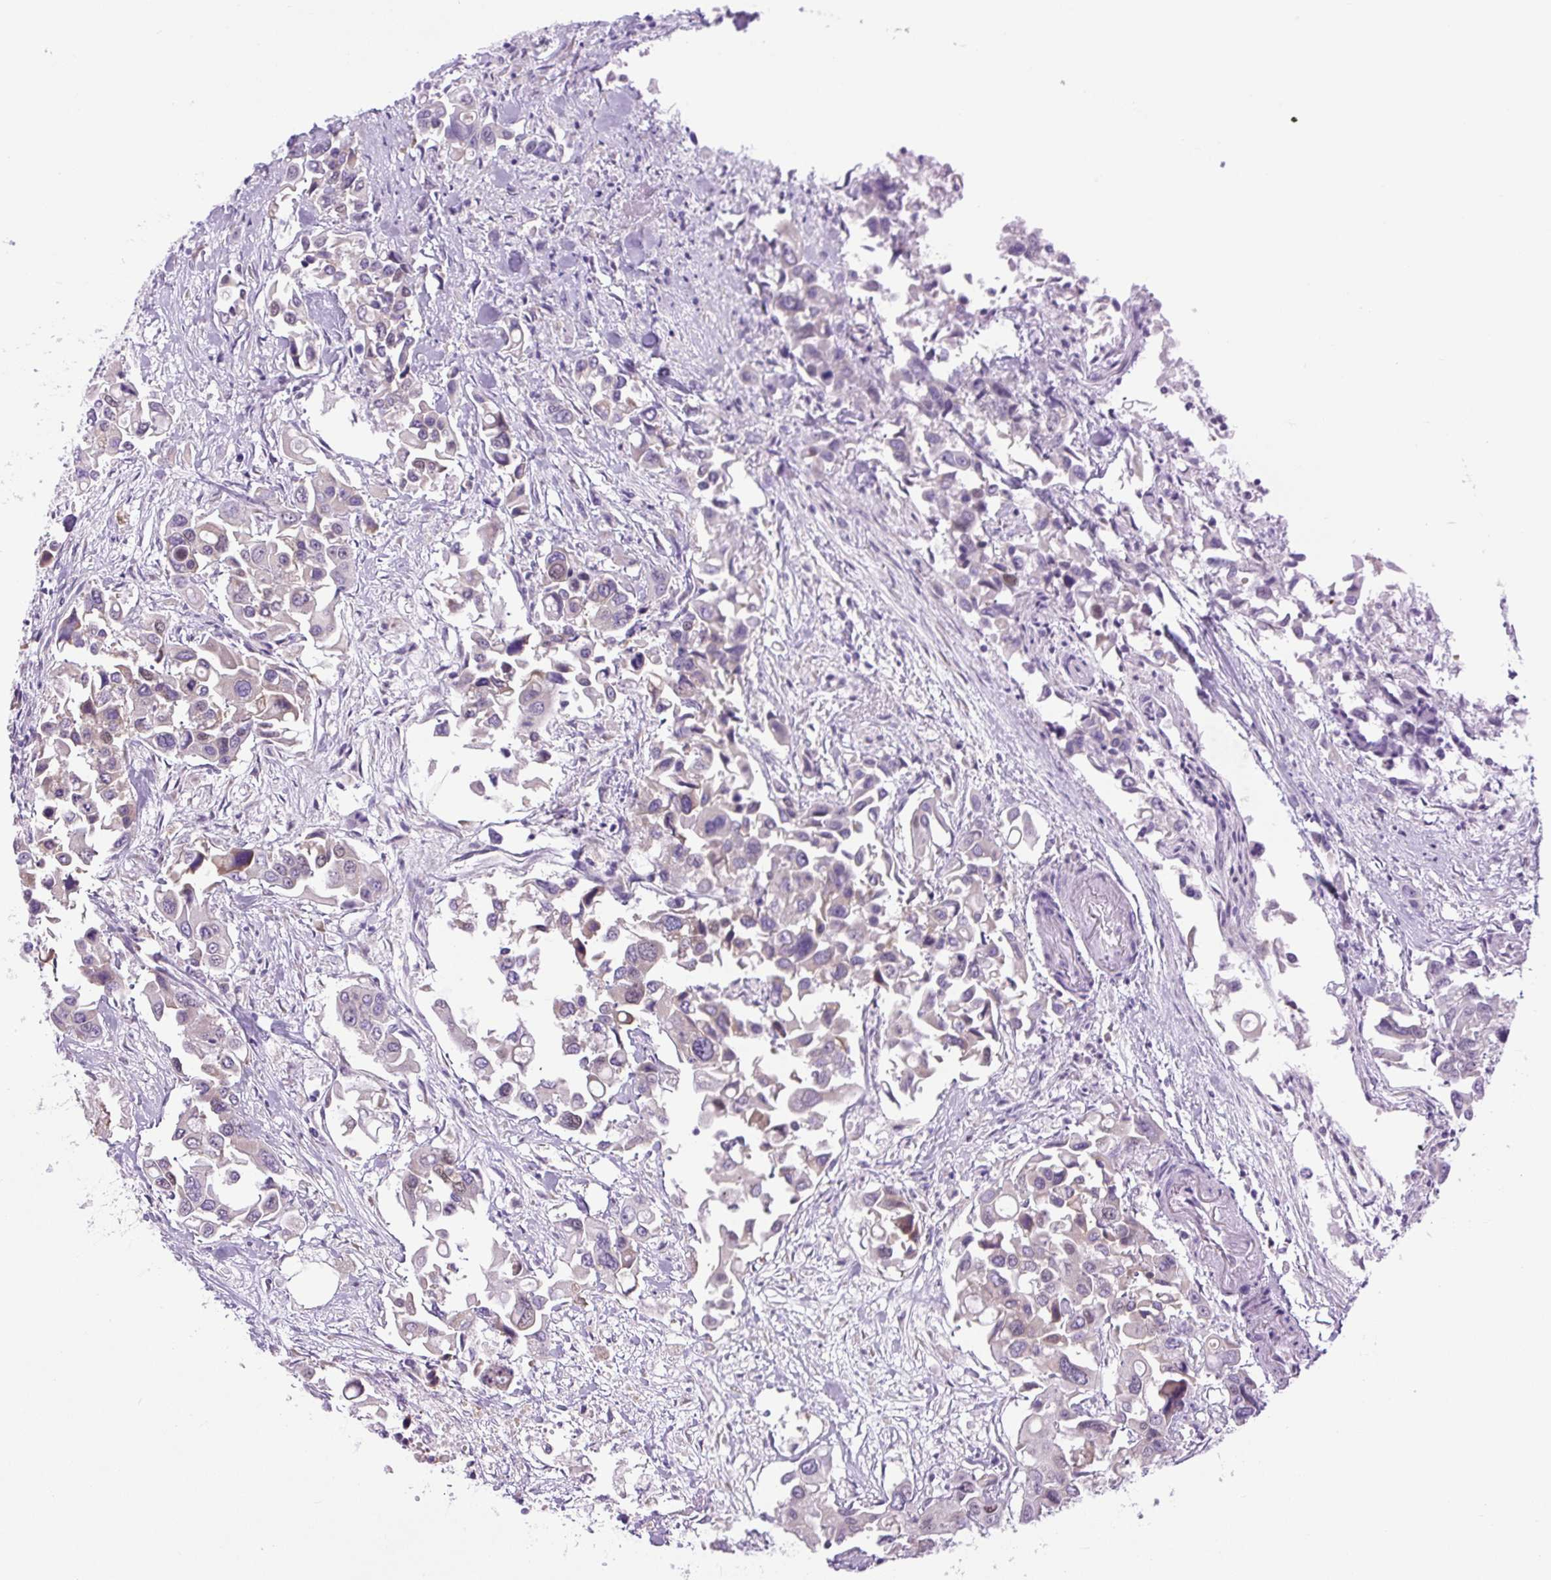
{"staining": {"intensity": "negative", "quantity": "none", "location": "none"}, "tissue": "colorectal cancer", "cell_type": "Tumor cells", "image_type": "cancer", "snomed": [{"axis": "morphology", "description": "Adenocarcinoma, NOS"}, {"axis": "topography", "description": "Colon"}], "caption": "Immunohistochemistry of human colorectal adenocarcinoma exhibits no staining in tumor cells.", "gene": "SCO2", "patient": {"sex": "male", "age": 77}}